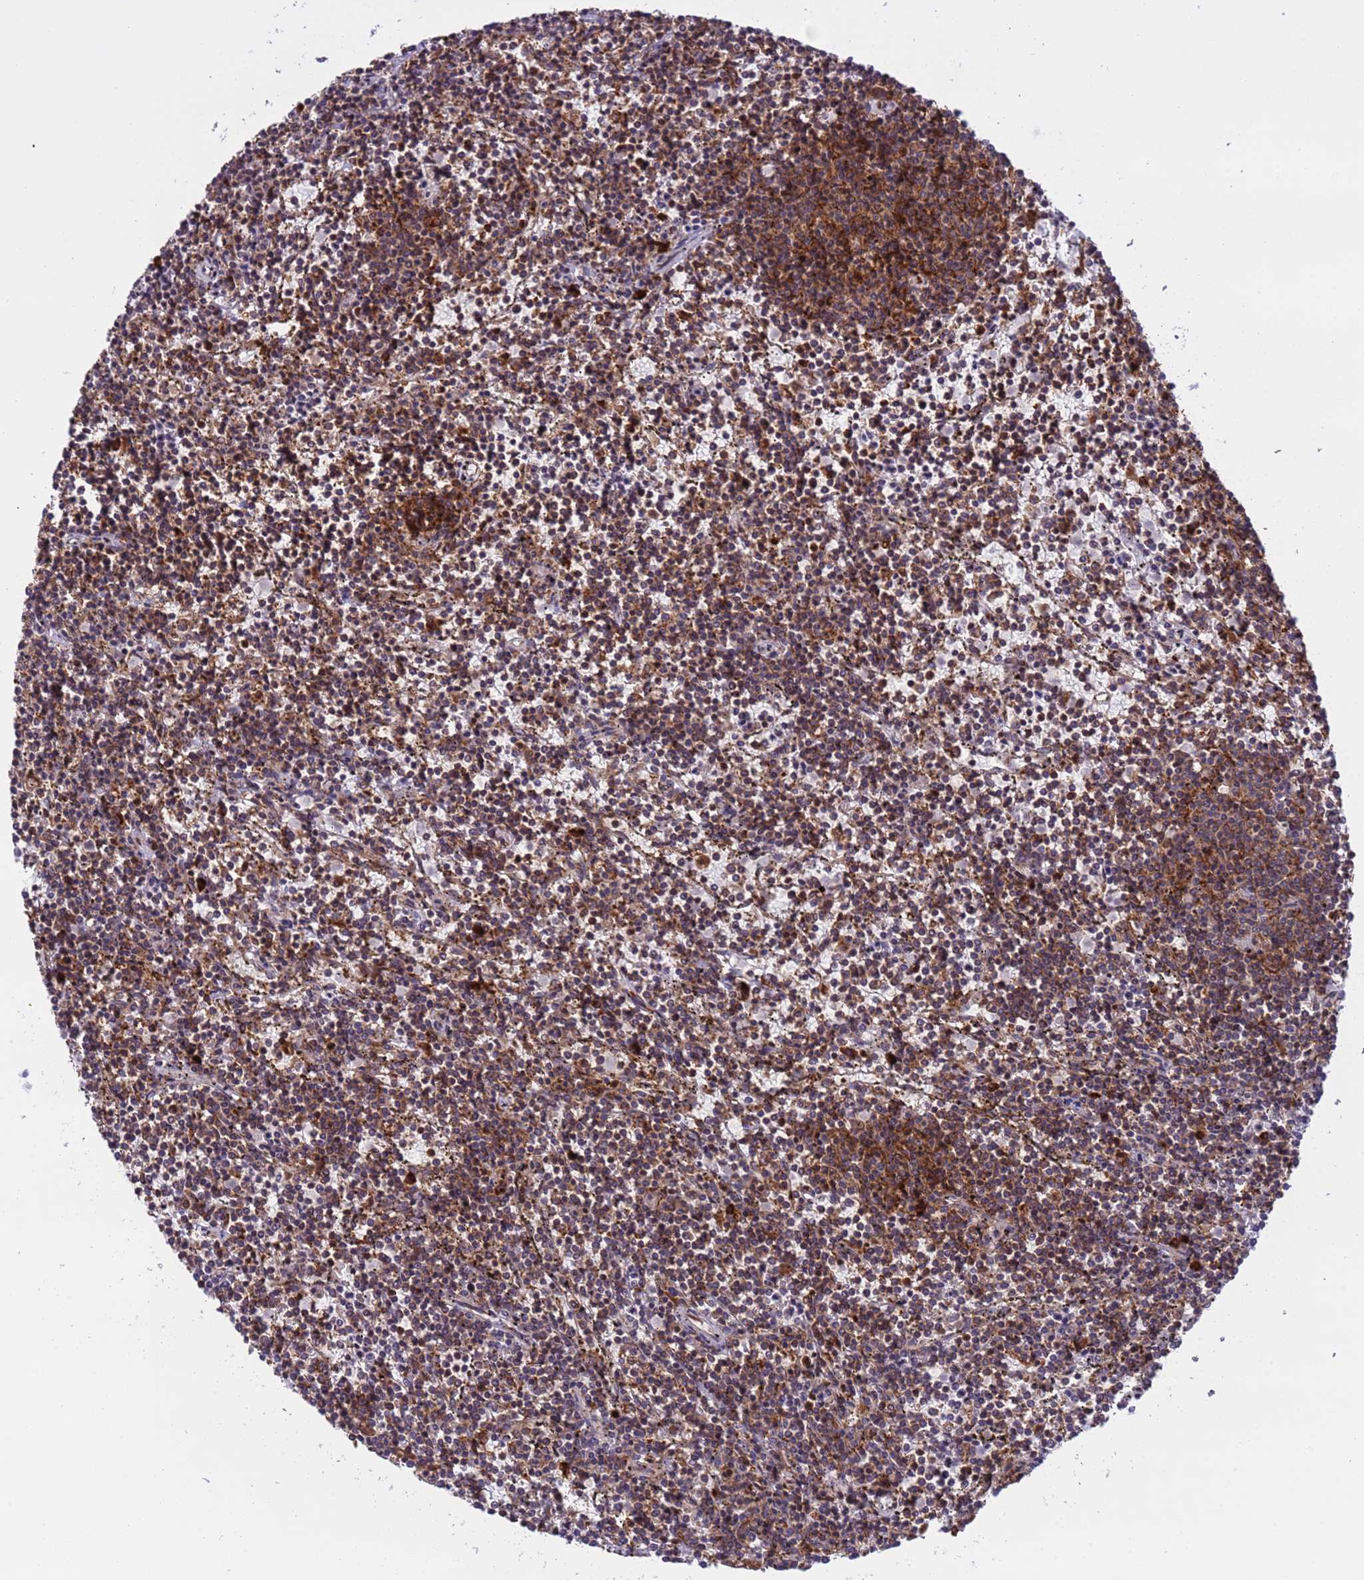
{"staining": {"intensity": "strong", "quantity": "25%-75%", "location": "cytoplasmic/membranous"}, "tissue": "lymphoma", "cell_type": "Tumor cells", "image_type": "cancer", "snomed": [{"axis": "morphology", "description": "Malignant lymphoma, non-Hodgkin's type, Low grade"}, {"axis": "topography", "description": "Spleen"}], "caption": "The immunohistochemical stain shows strong cytoplasmic/membranous positivity in tumor cells of low-grade malignant lymphoma, non-Hodgkin's type tissue.", "gene": "RPL36", "patient": {"sex": "female", "age": 50}}